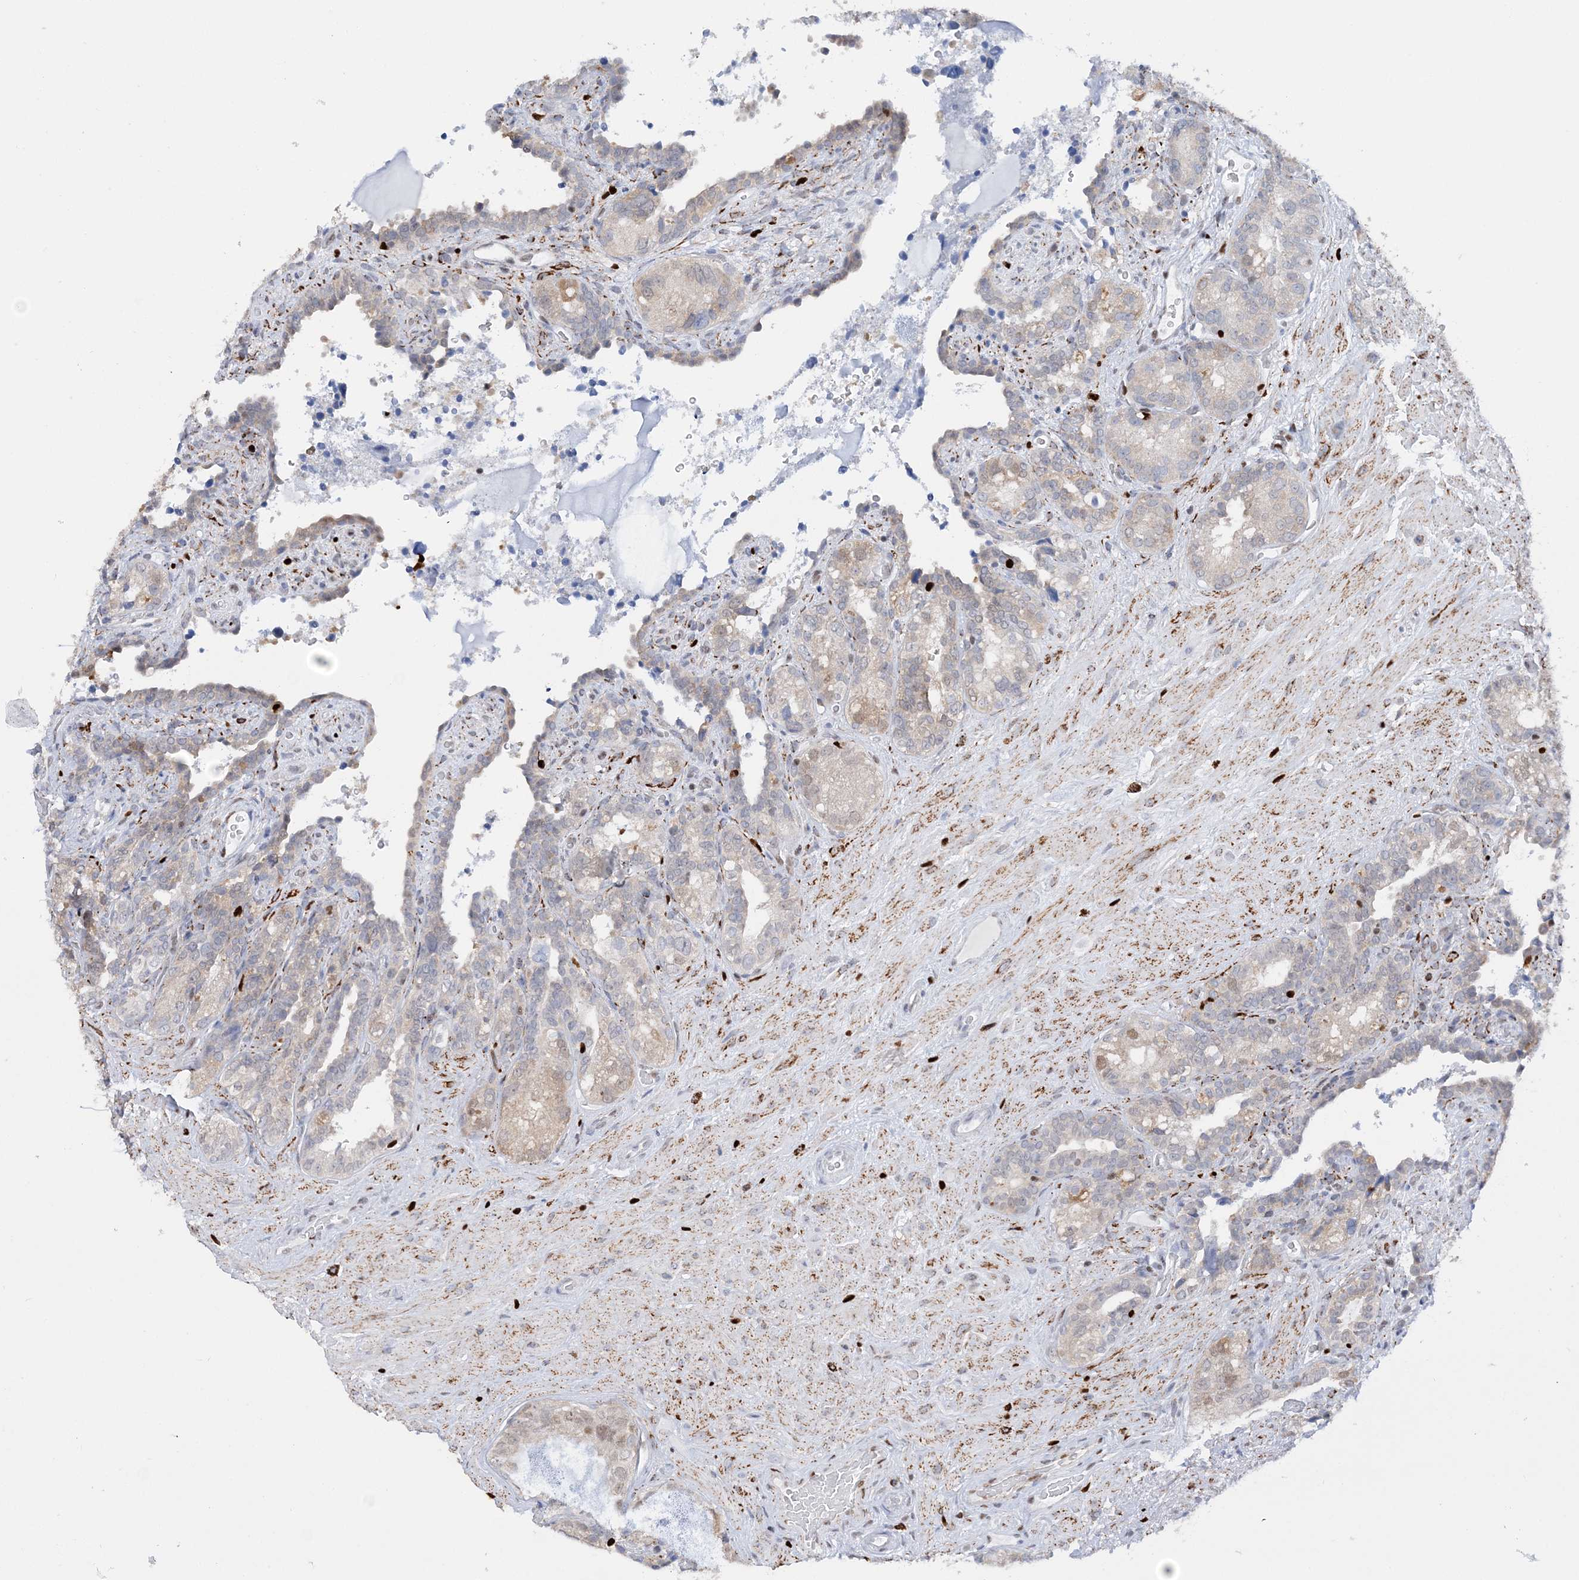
{"staining": {"intensity": "weak", "quantity": "<25%", "location": "nuclear"}, "tissue": "seminal vesicle", "cell_type": "Glandular cells", "image_type": "normal", "snomed": [{"axis": "morphology", "description": "Normal tissue, NOS"}, {"axis": "topography", "description": "Seminal veicle"}, {"axis": "topography", "description": "Peripheral nerve tissue"}], "caption": "High power microscopy micrograph of an IHC image of normal seminal vesicle, revealing no significant expression in glandular cells. (Stains: DAB immunohistochemistry (IHC) with hematoxylin counter stain, Microscopy: brightfield microscopy at high magnification).", "gene": "NIT2", "patient": {"sex": "male", "age": 67}}